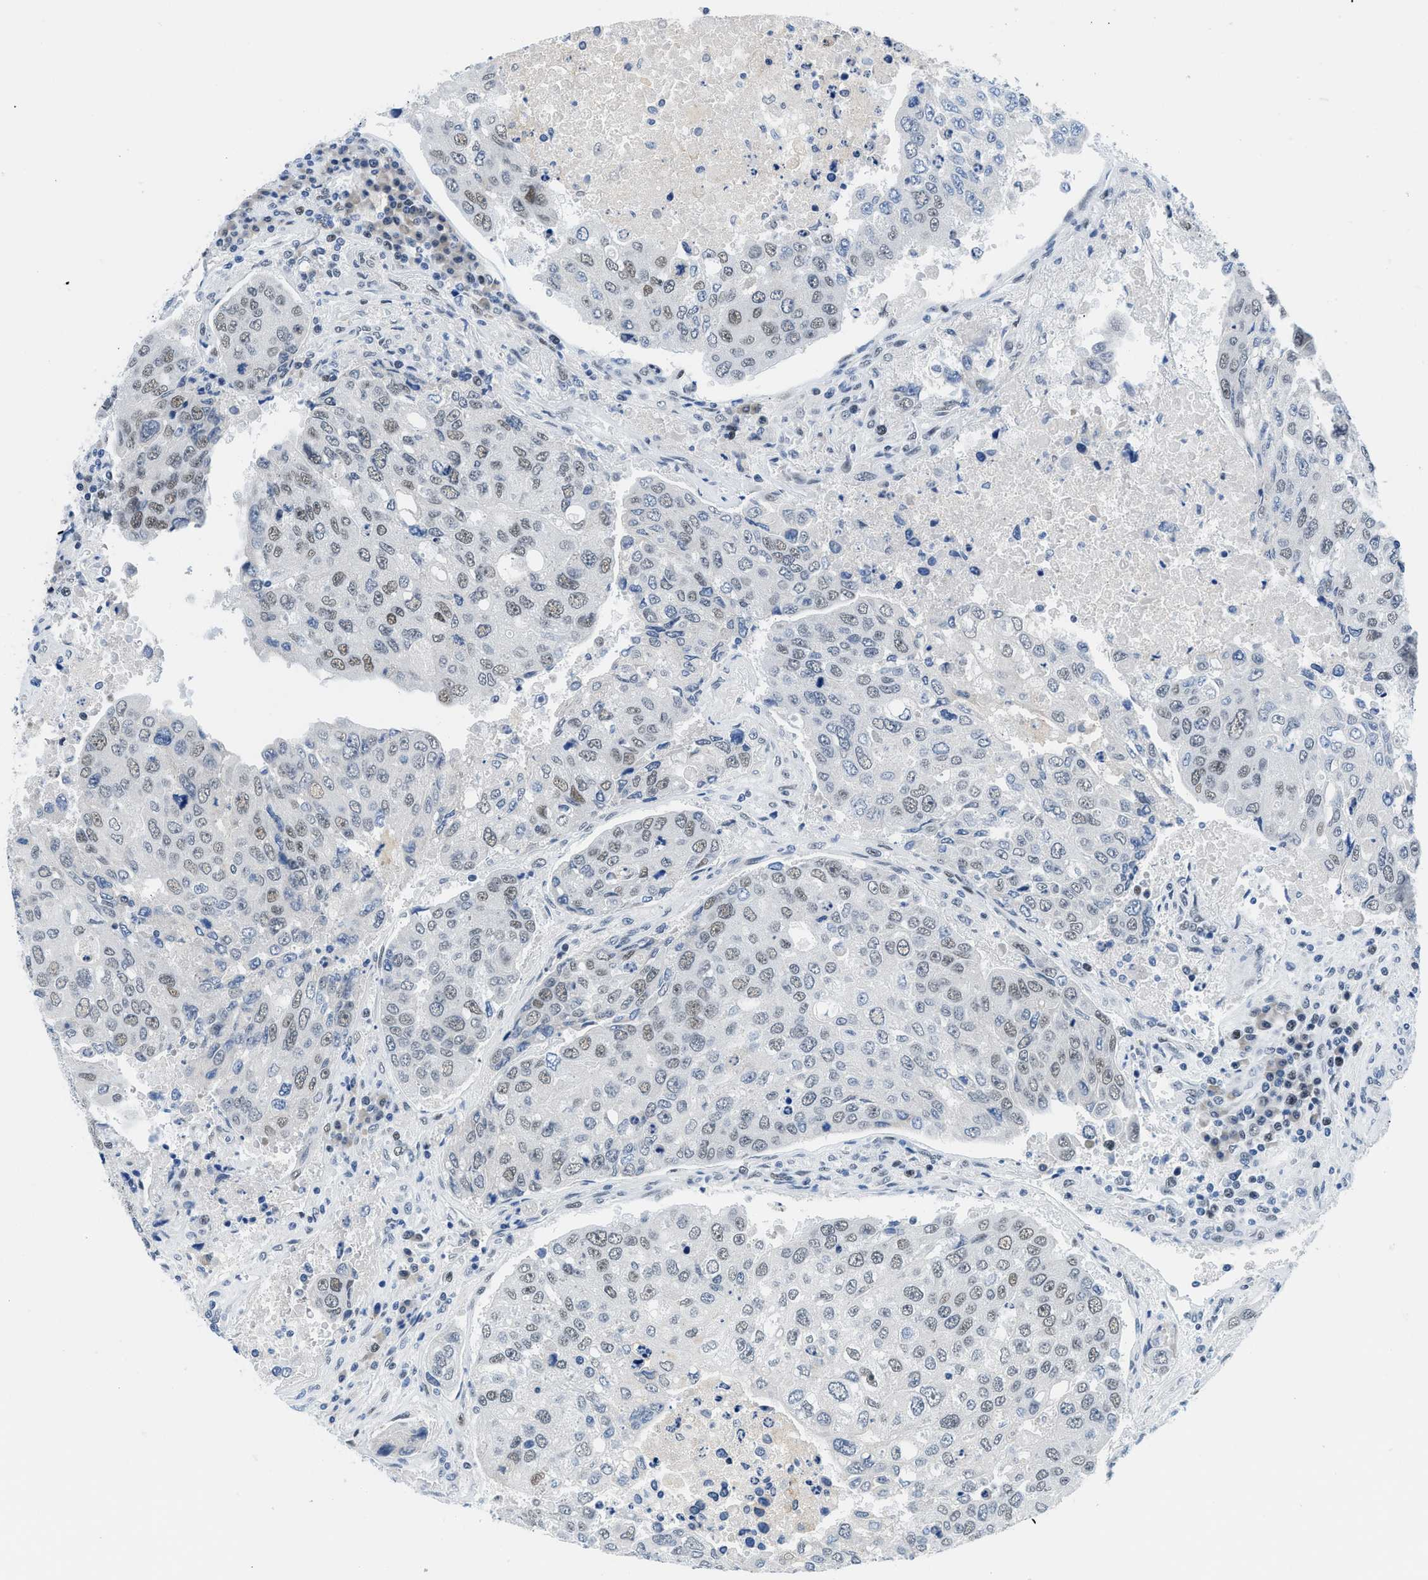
{"staining": {"intensity": "weak", "quantity": "25%-75%", "location": "nuclear"}, "tissue": "urothelial cancer", "cell_type": "Tumor cells", "image_type": "cancer", "snomed": [{"axis": "morphology", "description": "Urothelial carcinoma, High grade"}, {"axis": "topography", "description": "Lymph node"}, {"axis": "topography", "description": "Urinary bladder"}], "caption": "Urothelial carcinoma (high-grade) stained with a brown dye reveals weak nuclear positive expression in about 25%-75% of tumor cells.", "gene": "SMARCAD1", "patient": {"sex": "male", "age": 51}}